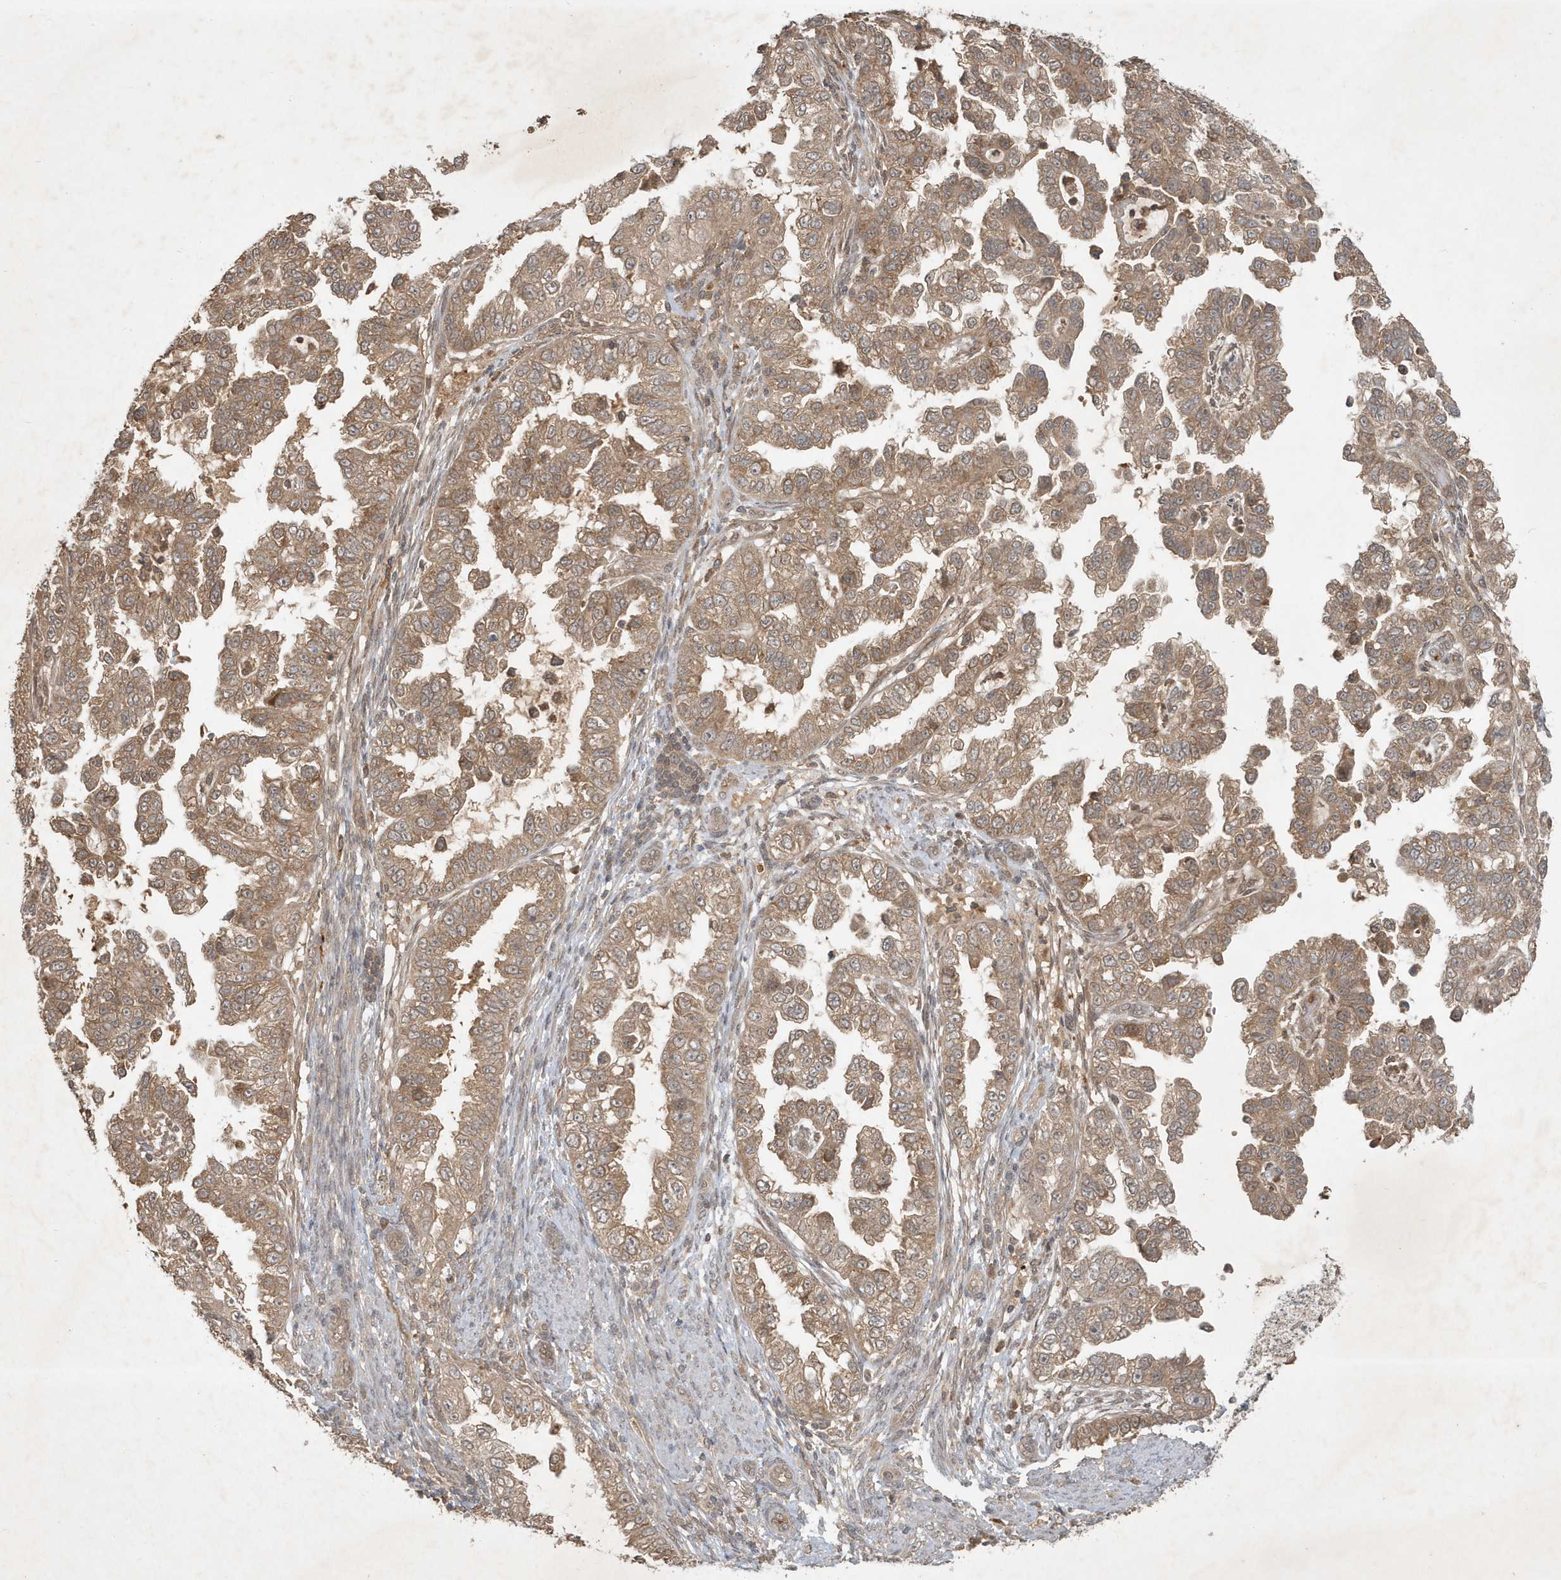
{"staining": {"intensity": "moderate", "quantity": ">75%", "location": "cytoplasmic/membranous"}, "tissue": "endometrial cancer", "cell_type": "Tumor cells", "image_type": "cancer", "snomed": [{"axis": "morphology", "description": "Adenocarcinoma, NOS"}, {"axis": "topography", "description": "Endometrium"}], "caption": "Human endometrial adenocarcinoma stained with a protein marker exhibits moderate staining in tumor cells.", "gene": "ABCB9", "patient": {"sex": "female", "age": 85}}